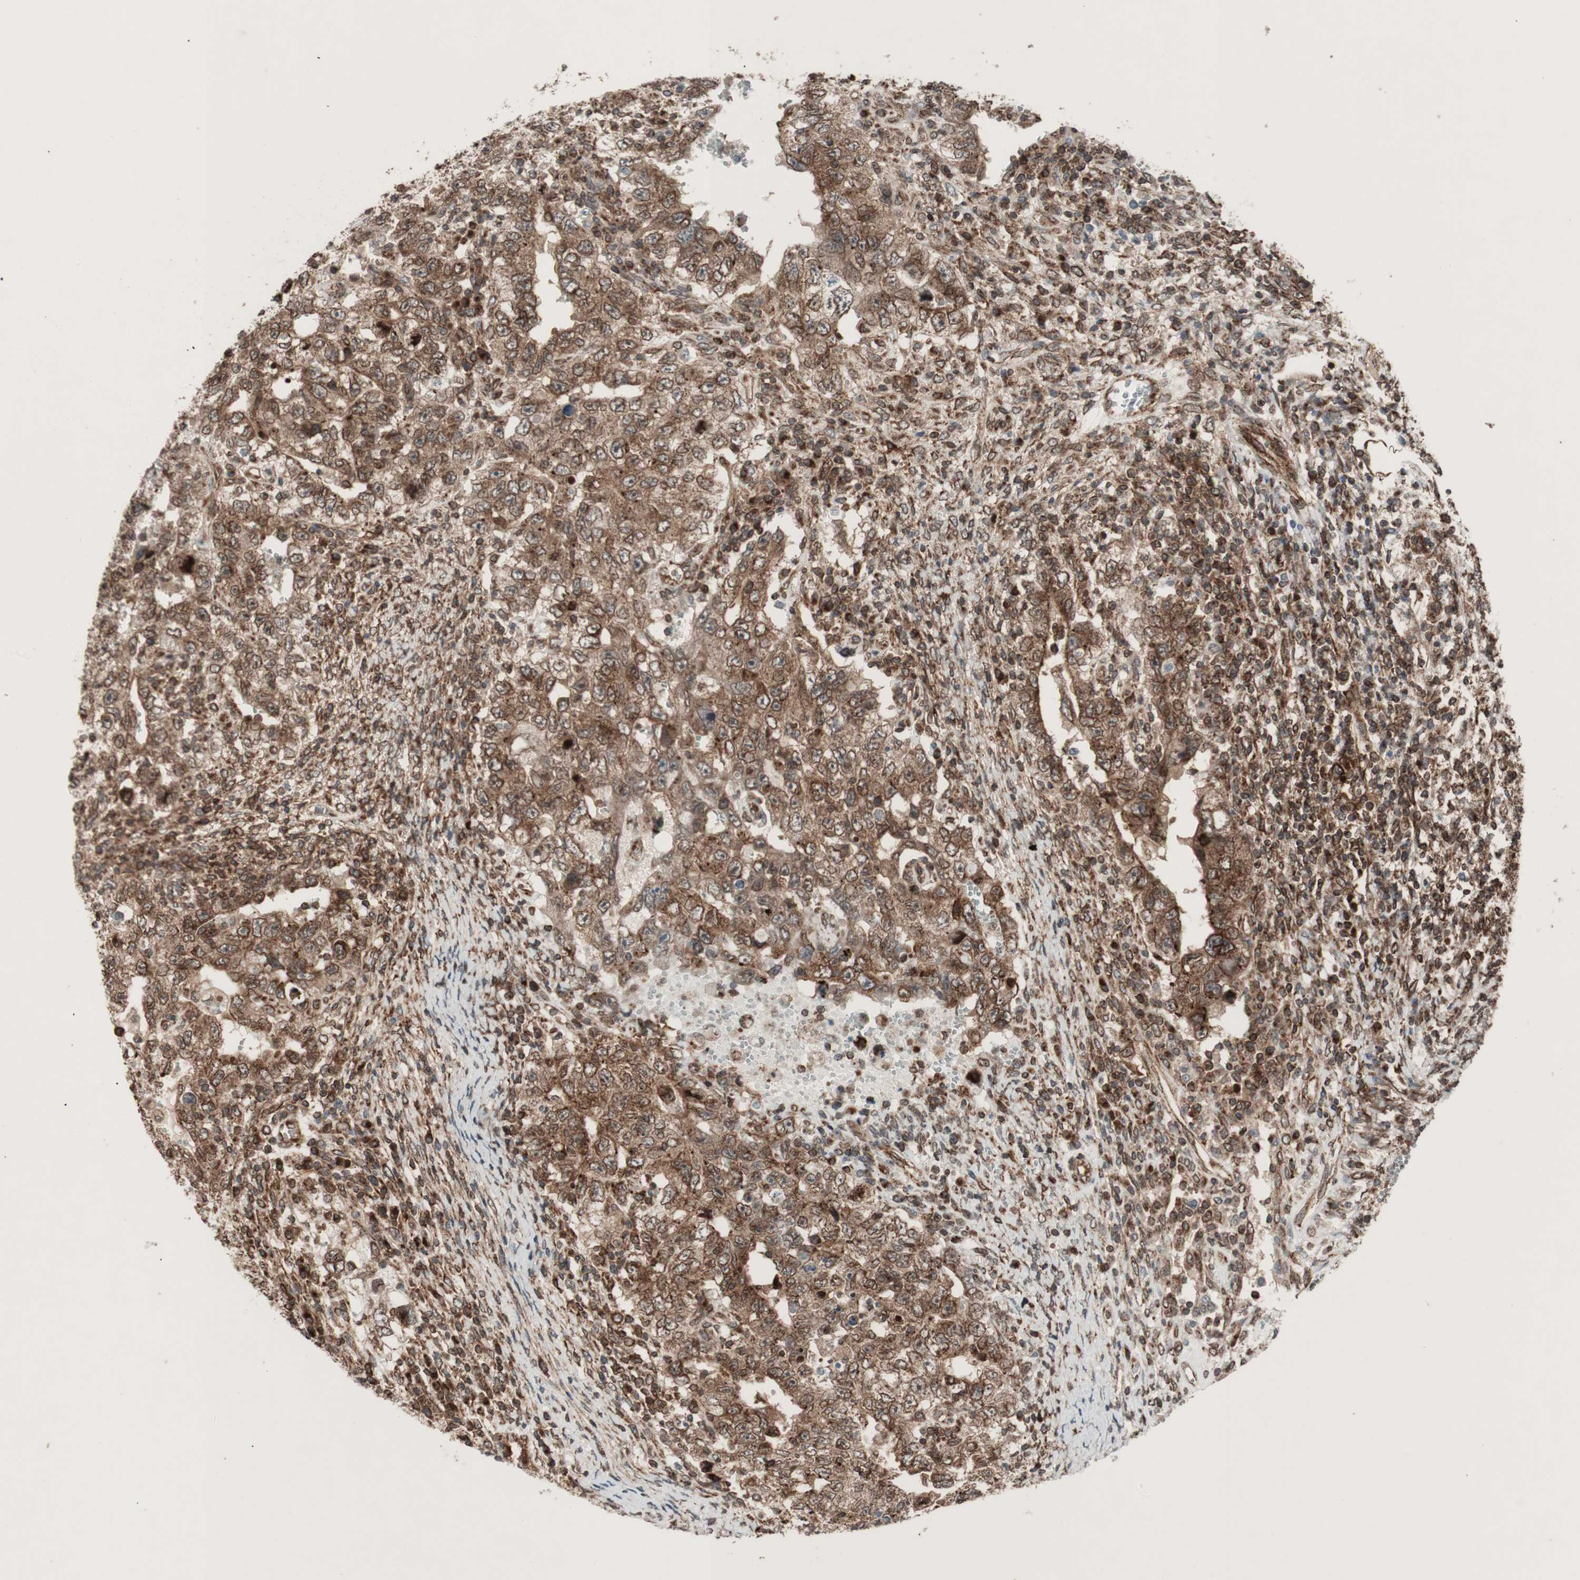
{"staining": {"intensity": "strong", "quantity": ">75%", "location": "cytoplasmic/membranous,nuclear"}, "tissue": "testis cancer", "cell_type": "Tumor cells", "image_type": "cancer", "snomed": [{"axis": "morphology", "description": "Carcinoma, Embryonal, NOS"}, {"axis": "topography", "description": "Testis"}], "caption": "Immunohistochemical staining of human testis cancer (embryonal carcinoma) shows high levels of strong cytoplasmic/membranous and nuclear protein positivity in about >75% of tumor cells.", "gene": "NUP62", "patient": {"sex": "male", "age": 26}}